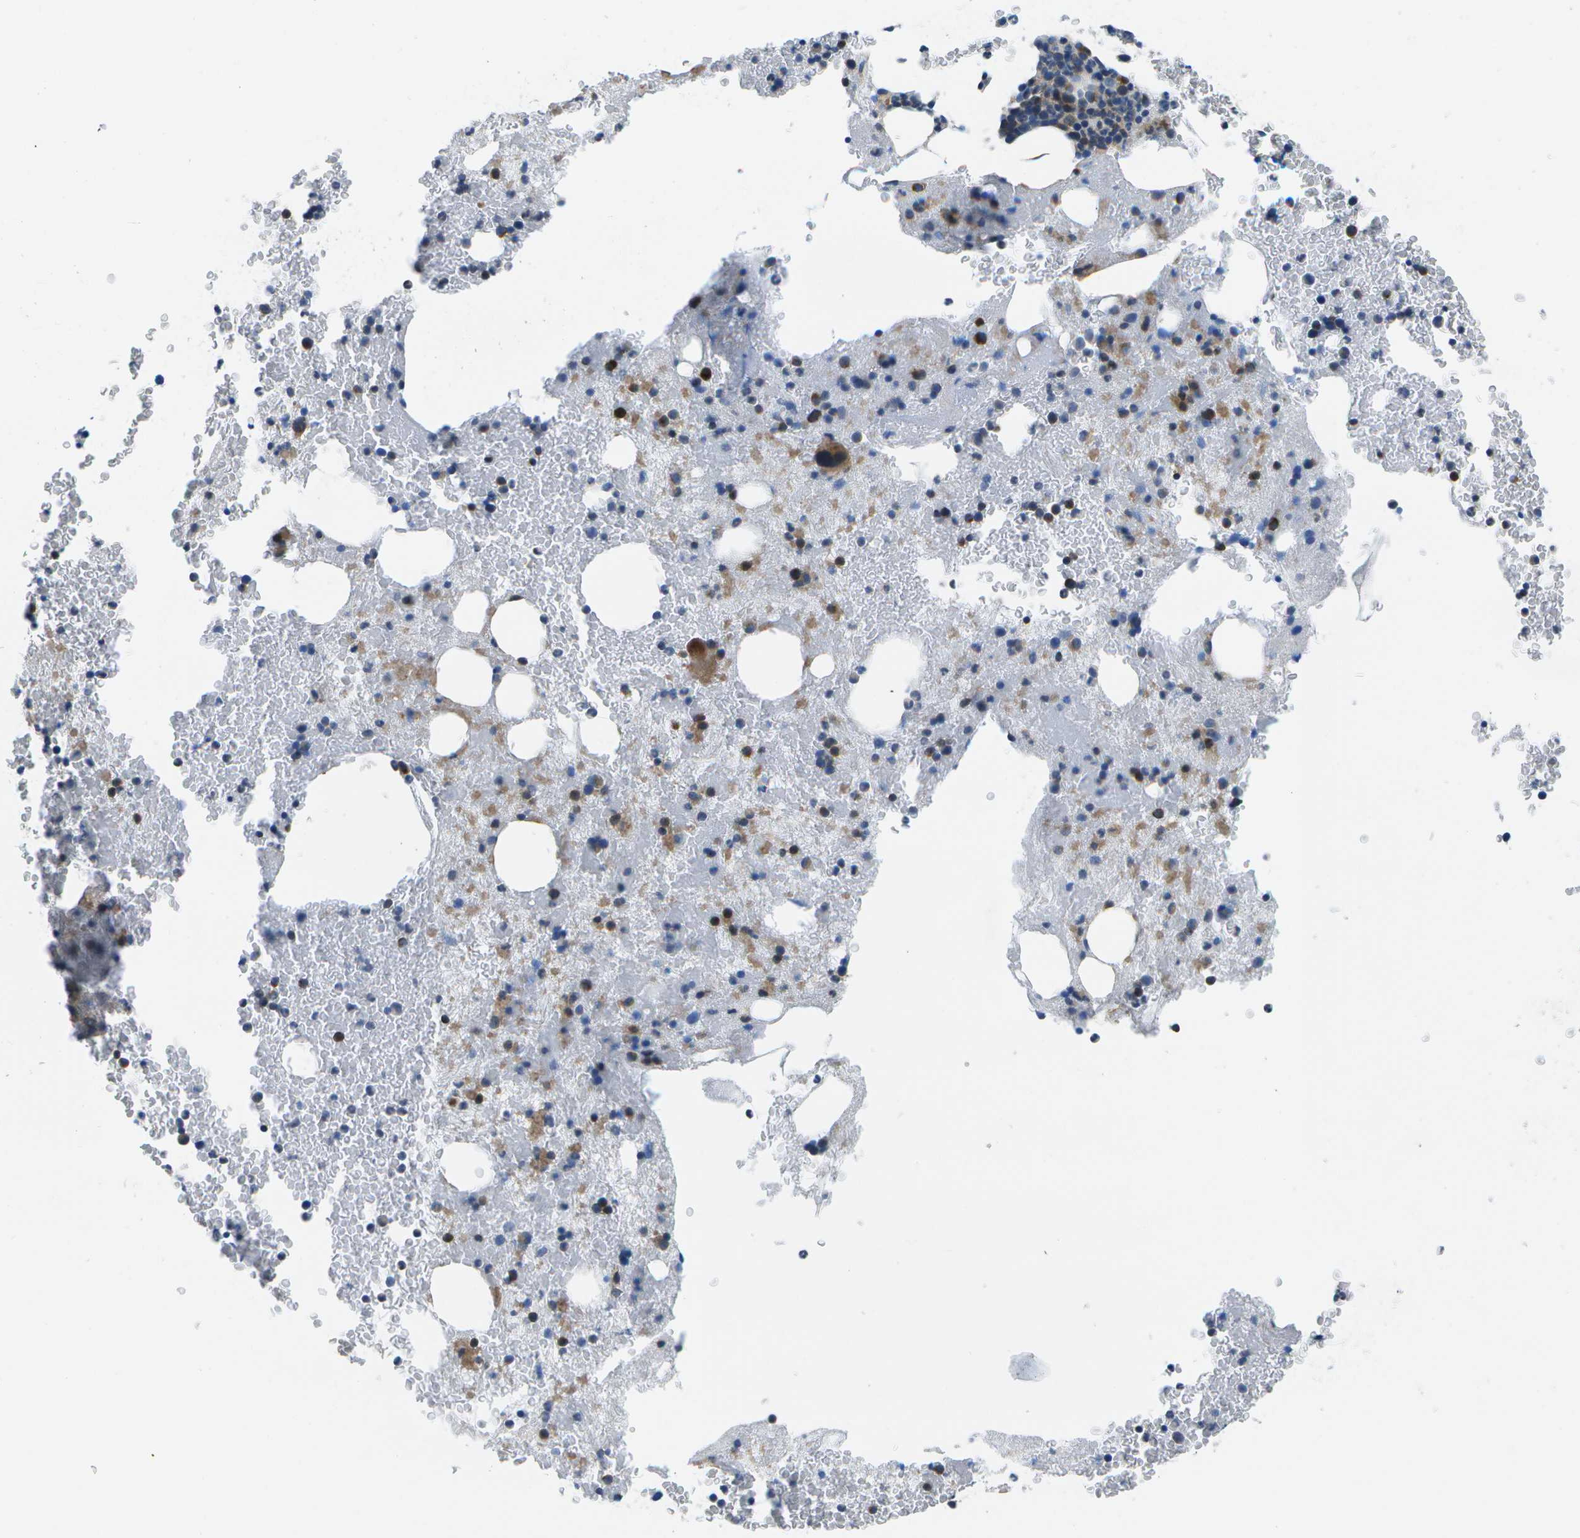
{"staining": {"intensity": "moderate", "quantity": "<25%", "location": "cytoplasmic/membranous"}, "tissue": "bone marrow", "cell_type": "Hematopoietic cells", "image_type": "normal", "snomed": [{"axis": "morphology", "description": "Normal tissue, NOS"}, {"axis": "morphology", "description": "Inflammation, NOS"}, {"axis": "topography", "description": "Bone marrow"}], "caption": "IHC of normal bone marrow exhibits low levels of moderate cytoplasmic/membranous positivity in approximately <25% of hematopoietic cells.", "gene": "MVK", "patient": {"sex": "male", "age": 63}}